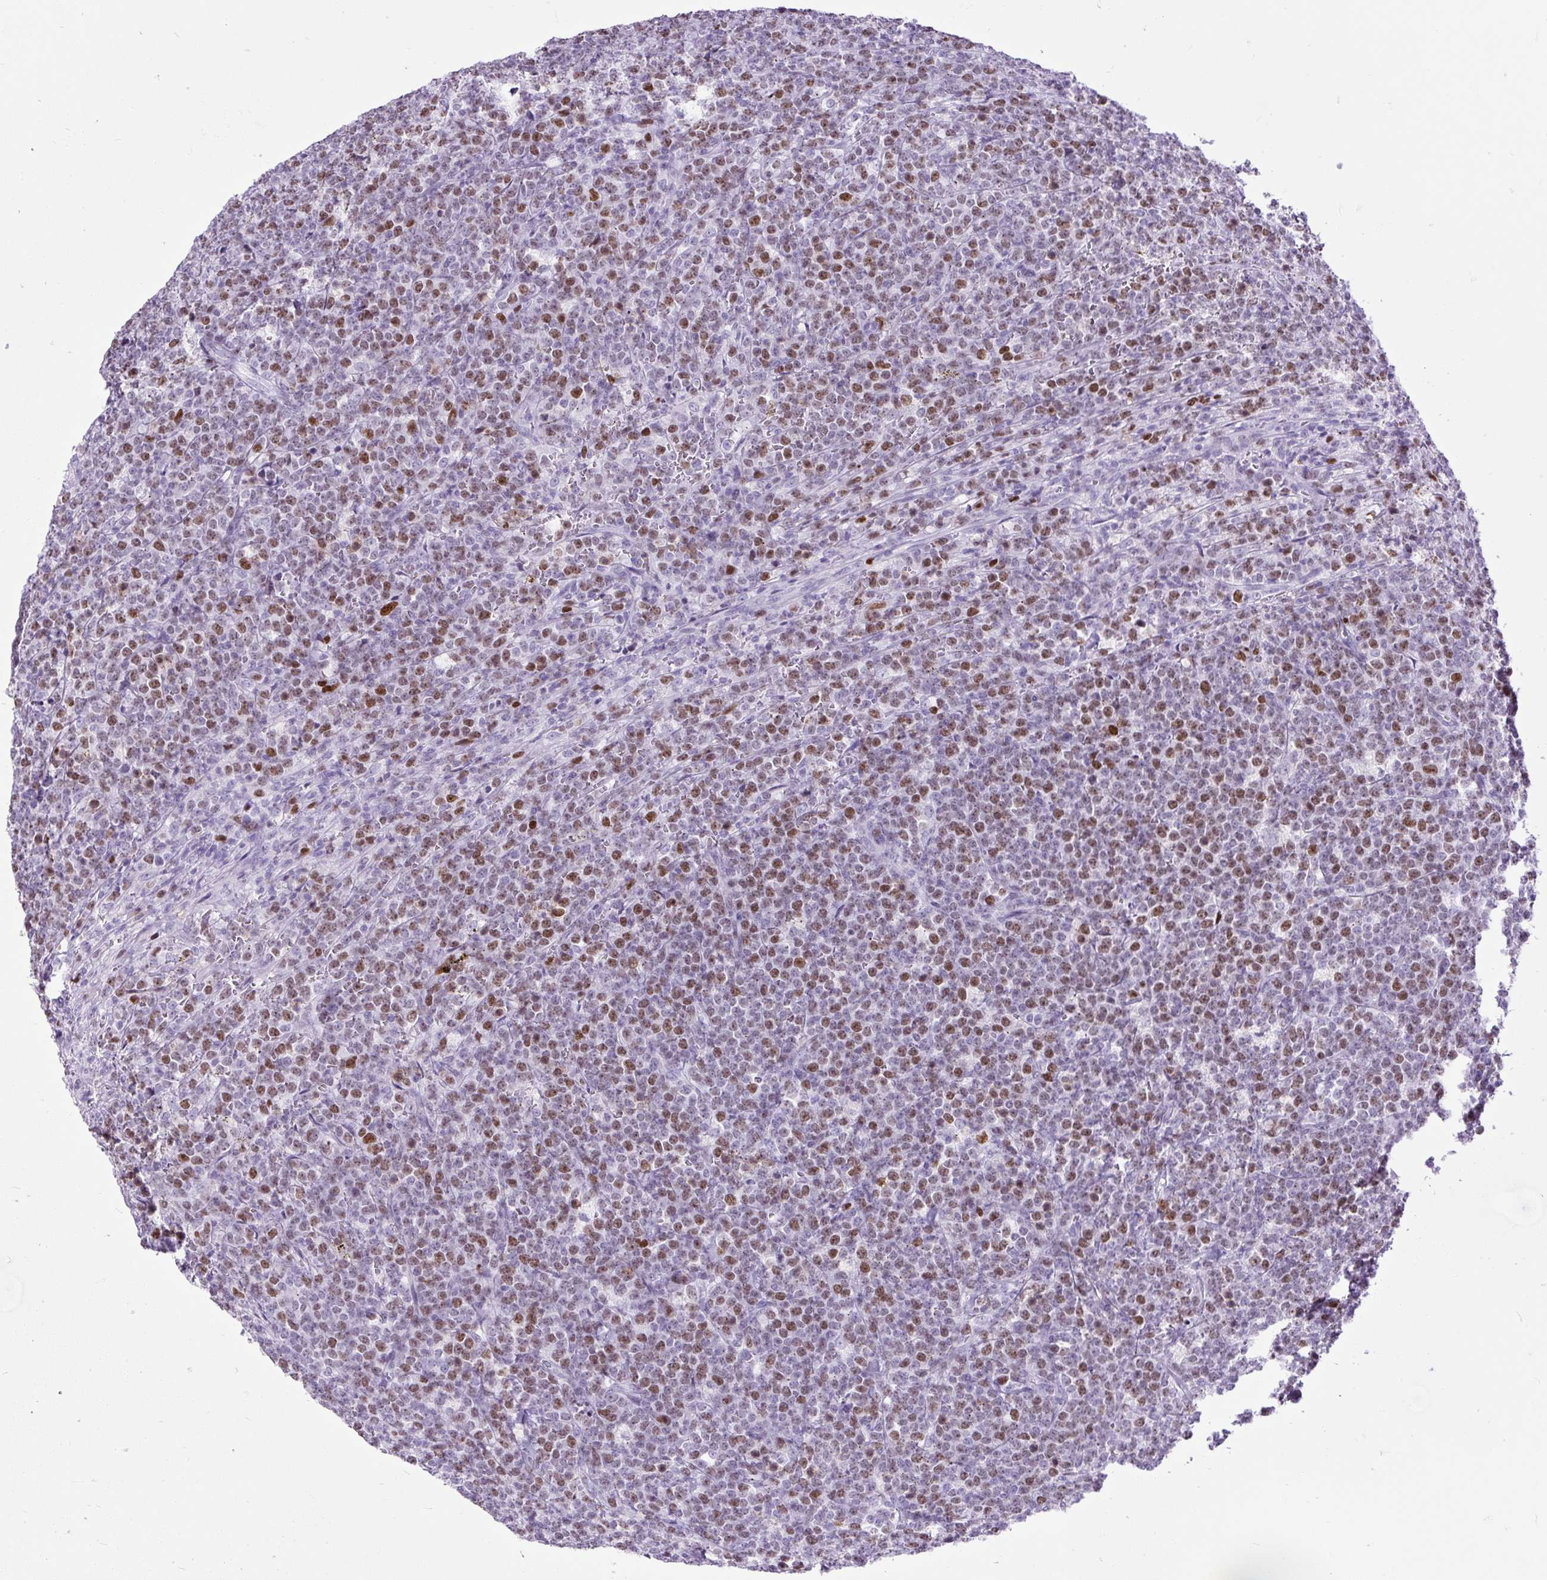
{"staining": {"intensity": "moderate", "quantity": "25%-75%", "location": "nuclear"}, "tissue": "lymphoma", "cell_type": "Tumor cells", "image_type": "cancer", "snomed": [{"axis": "morphology", "description": "Malignant lymphoma, non-Hodgkin's type, High grade"}, {"axis": "topography", "description": "Small intestine"}, {"axis": "topography", "description": "Colon"}], "caption": "Immunohistochemical staining of human lymphoma displays moderate nuclear protein staining in about 25%-75% of tumor cells. Immunohistochemistry stains the protein in brown and the nuclei are stained blue.", "gene": "RACGAP1", "patient": {"sex": "male", "age": 8}}